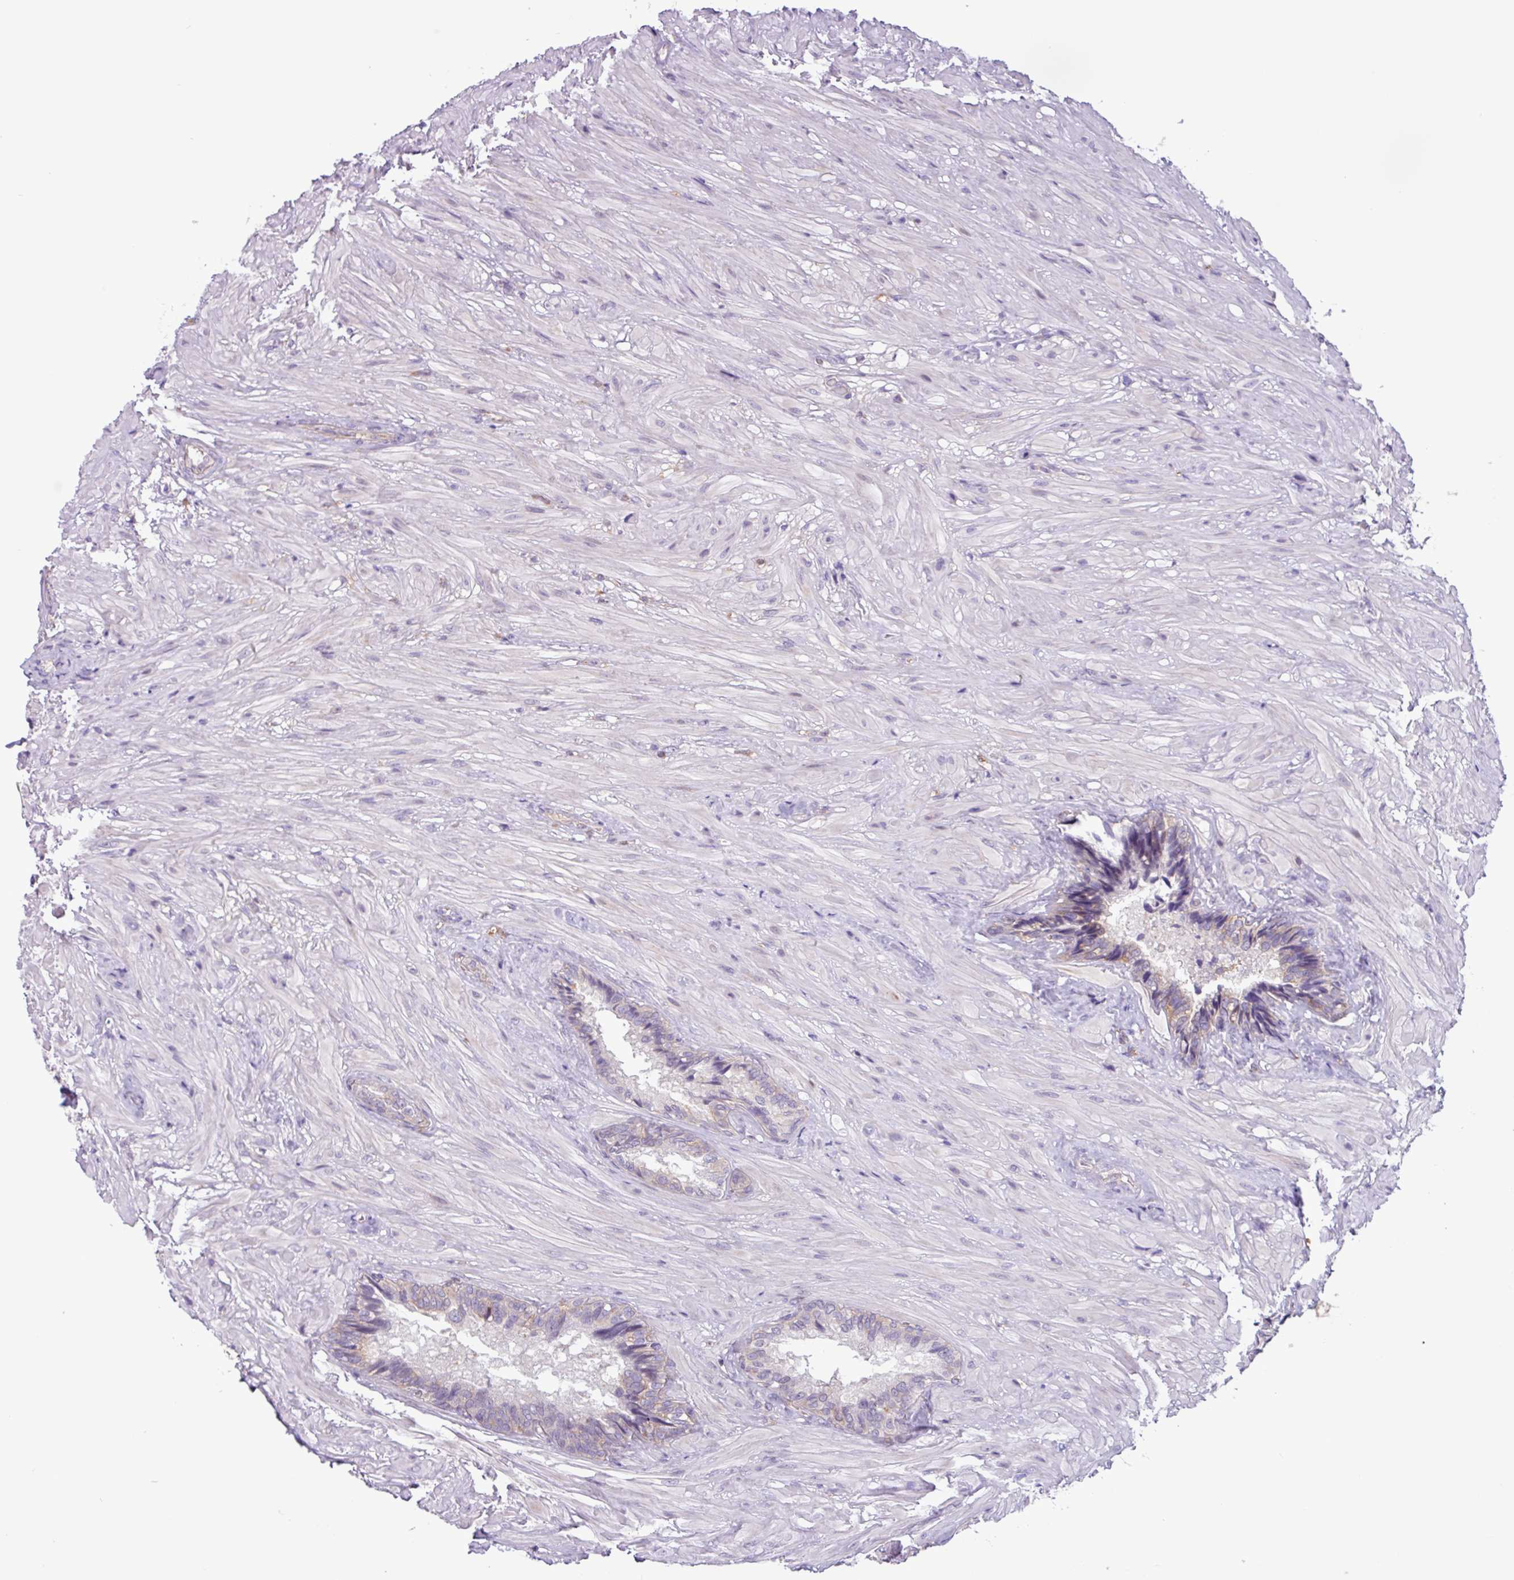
{"staining": {"intensity": "moderate", "quantity": "<25%", "location": "cytoplasmic/membranous"}, "tissue": "seminal vesicle", "cell_type": "Glandular cells", "image_type": "normal", "snomed": [{"axis": "morphology", "description": "Normal tissue, NOS"}, {"axis": "topography", "description": "Seminal veicle"}], "caption": "An immunohistochemistry (IHC) photomicrograph of benign tissue is shown. Protein staining in brown labels moderate cytoplasmic/membranous positivity in seminal vesicle within glandular cells. (DAB IHC with brightfield microscopy, high magnification).", "gene": "ACTR3B", "patient": {"sex": "male", "age": 62}}